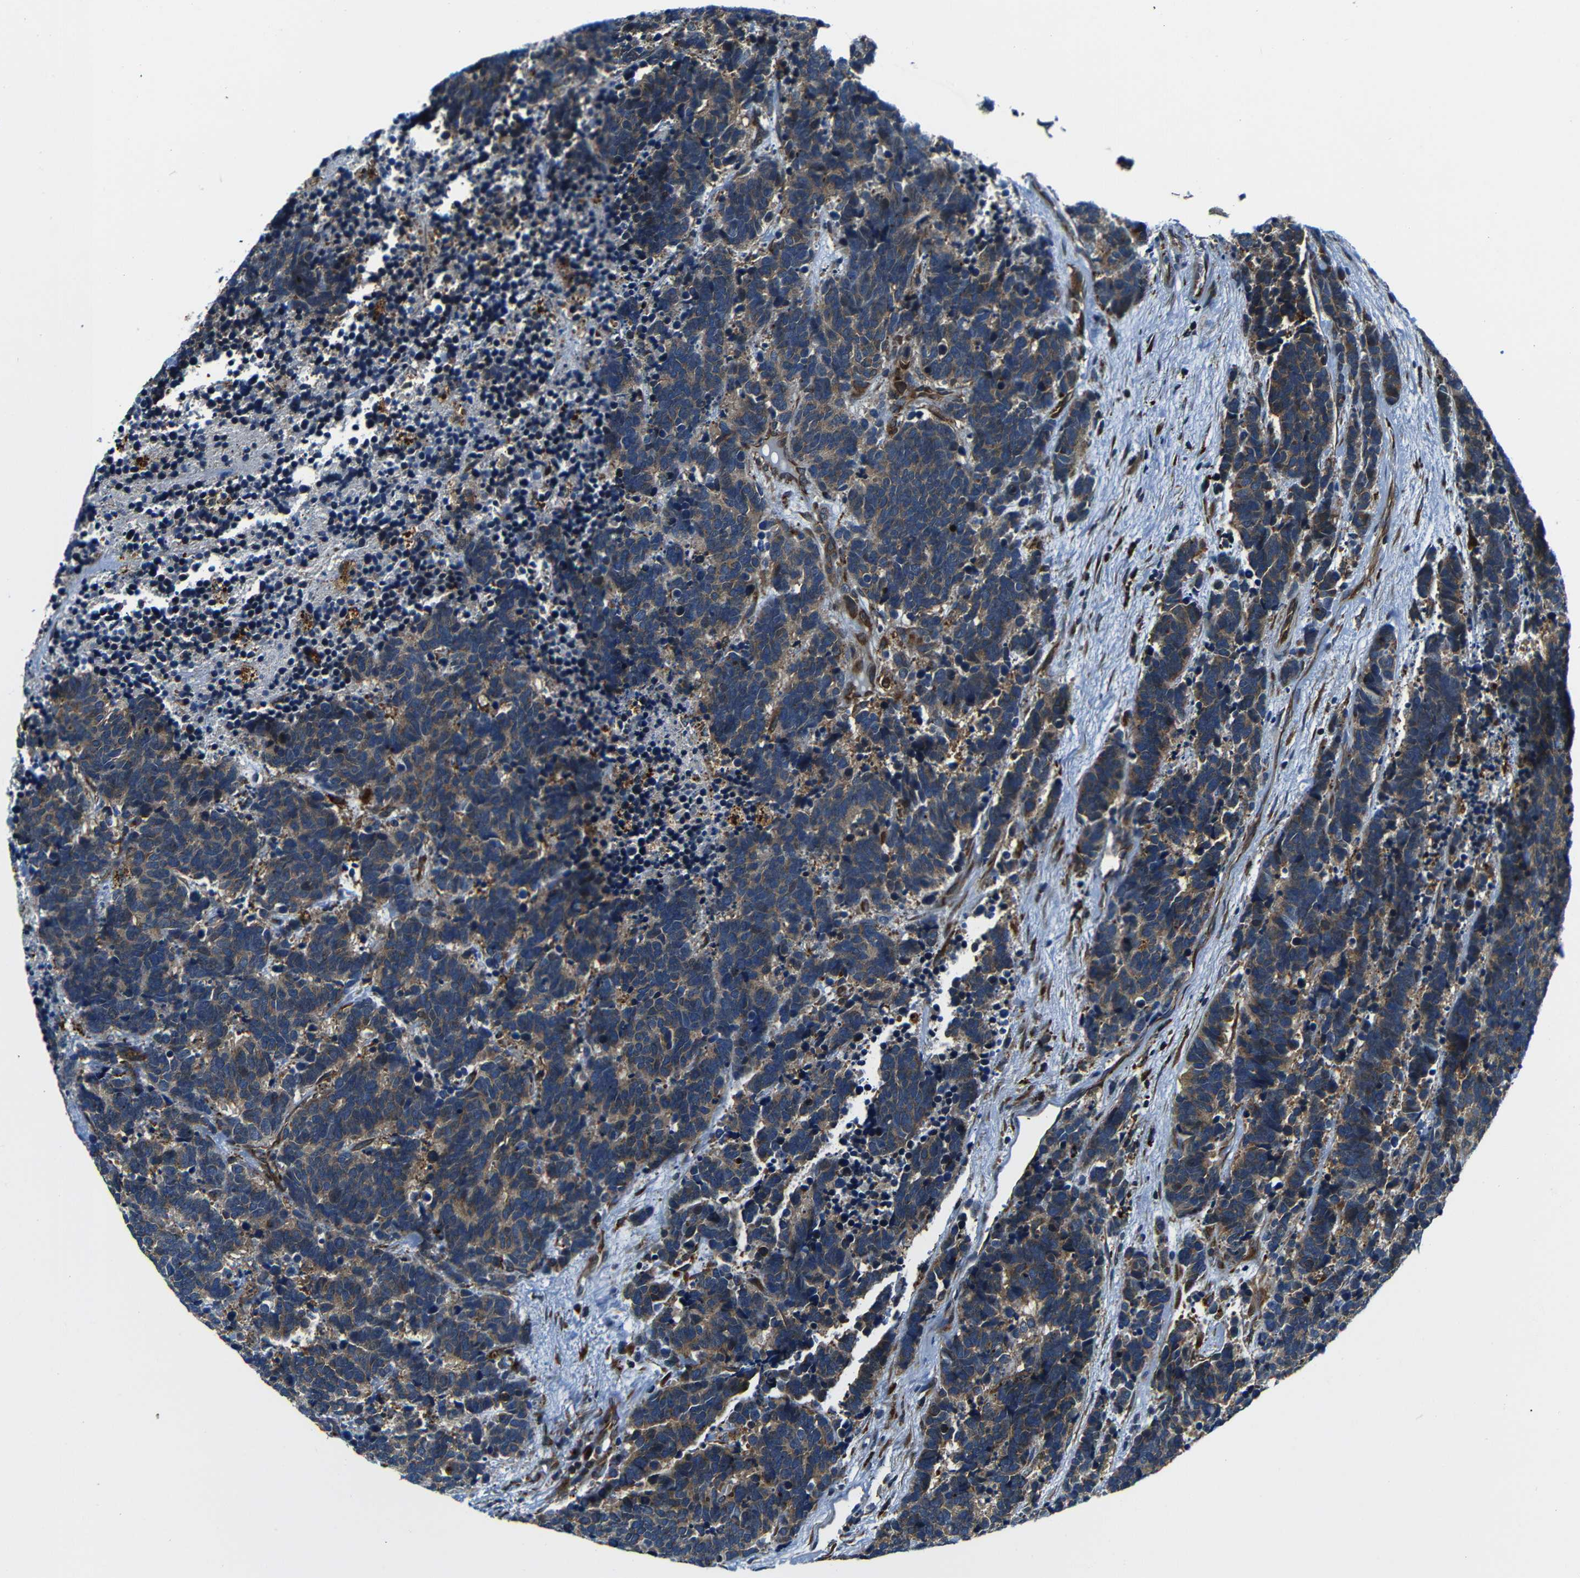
{"staining": {"intensity": "weak", "quantity": ">75%", "location": "cytoplasmic/membranous"}, "tissue": "carcinoid", "cell_type": "Tumor cells", "image_type": "cancer", "snomed": [{"axis": "morphology", "description": "Carcinoma, NOS"}, {"axis": "morphology", "description": "Carcinoid, malignant, NOS"}, {"axis": "topography", "description": "Urinary bladder"}], "caption": "The photomicrograph exhibits a brown stain indicating the presence of a protein in the cytoplasmic/membranous of tumor cells in carcinoid.", "gene": "ABCE1", "patient": {"sex": "male", "age": 57}}